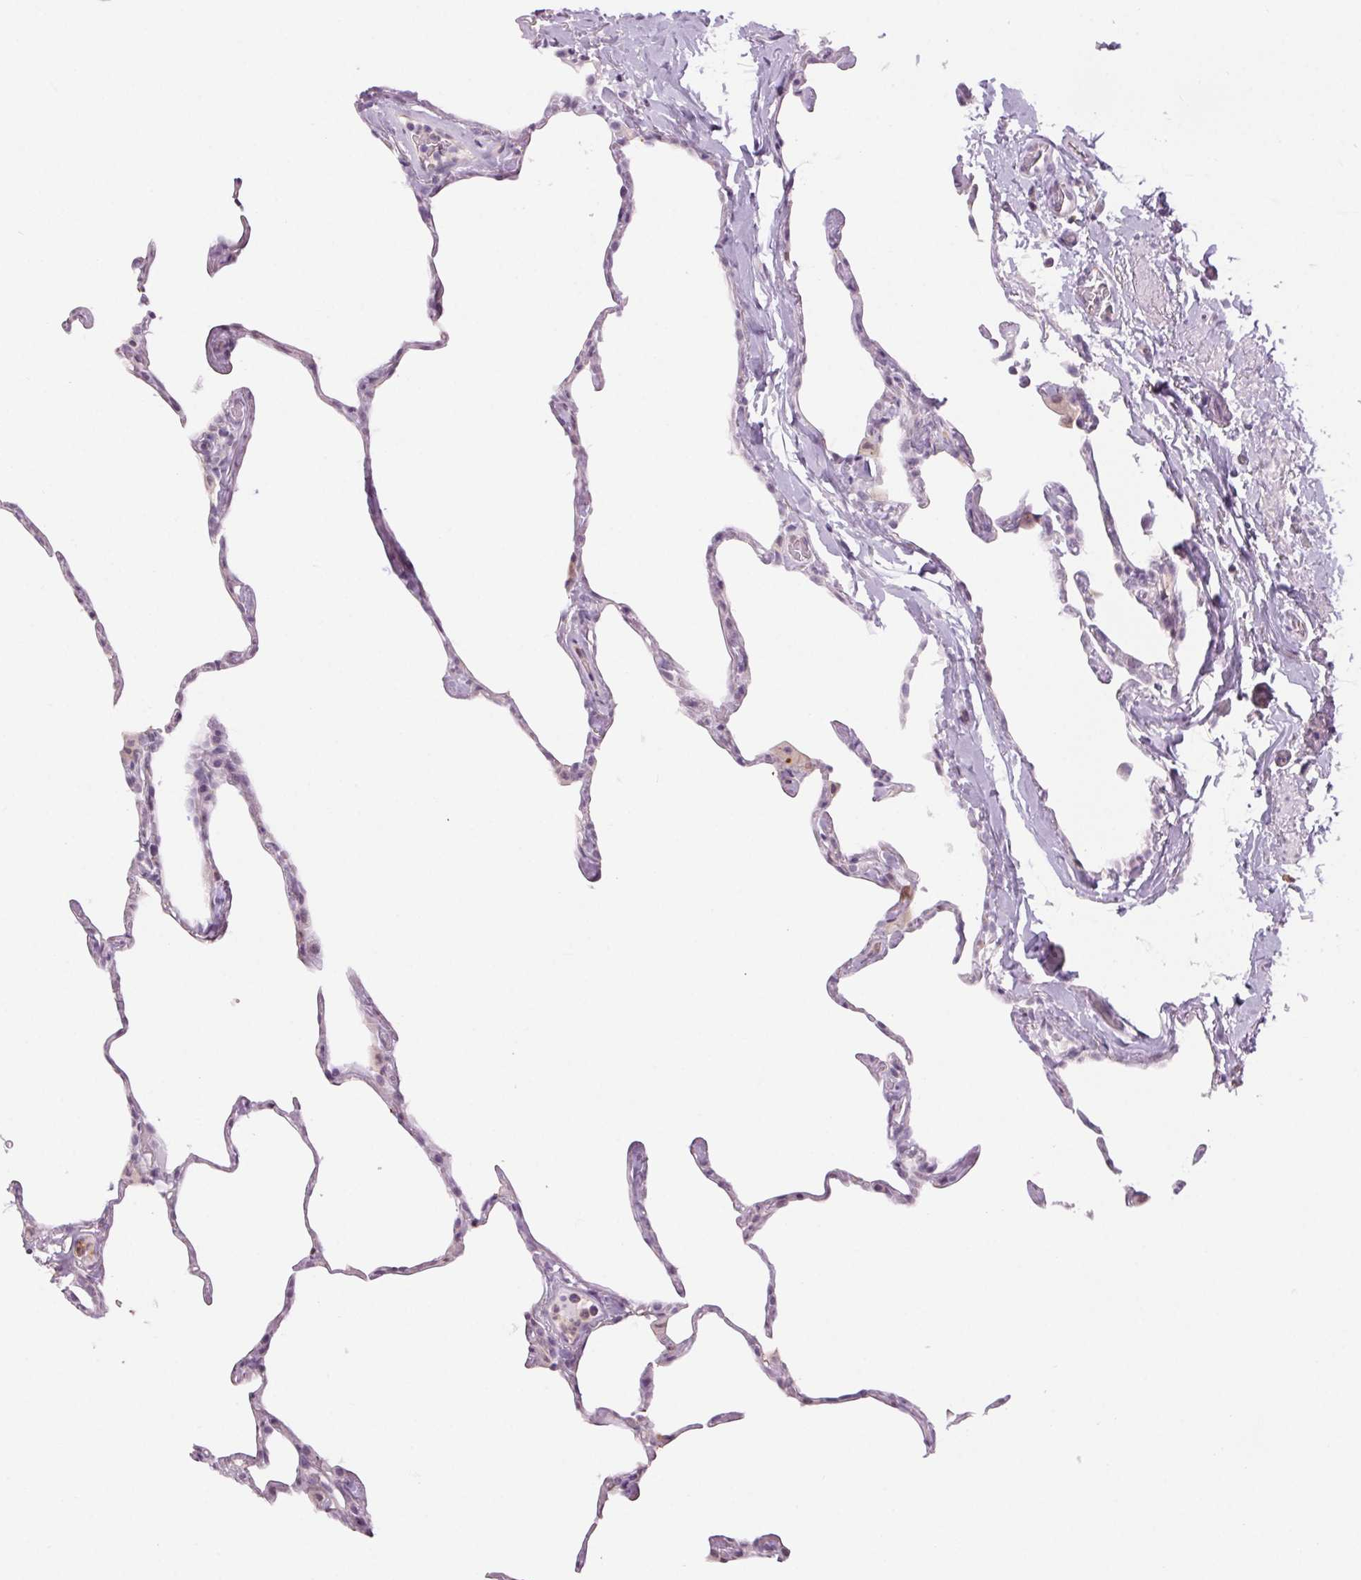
{"staining": {"intensity": "negative", "quantity": "none", "location": "none"}, "tissue": "lung", "cell_type": "Alveolar cells", "image_type": "normal", "snomed": [{"axis": "morphology", "description": "Normal tissue, NOS"}, {"axis": "topography", "description": "Lung"}], "caption": "A high-resolution micrograph shows immunohistochemistry (IHC) staining of unremarkable lung, which exhibits no significant positivity in alveolar cells.", "gene": "SLC6A19", "patient": {"sex": "male", "age": 65}}